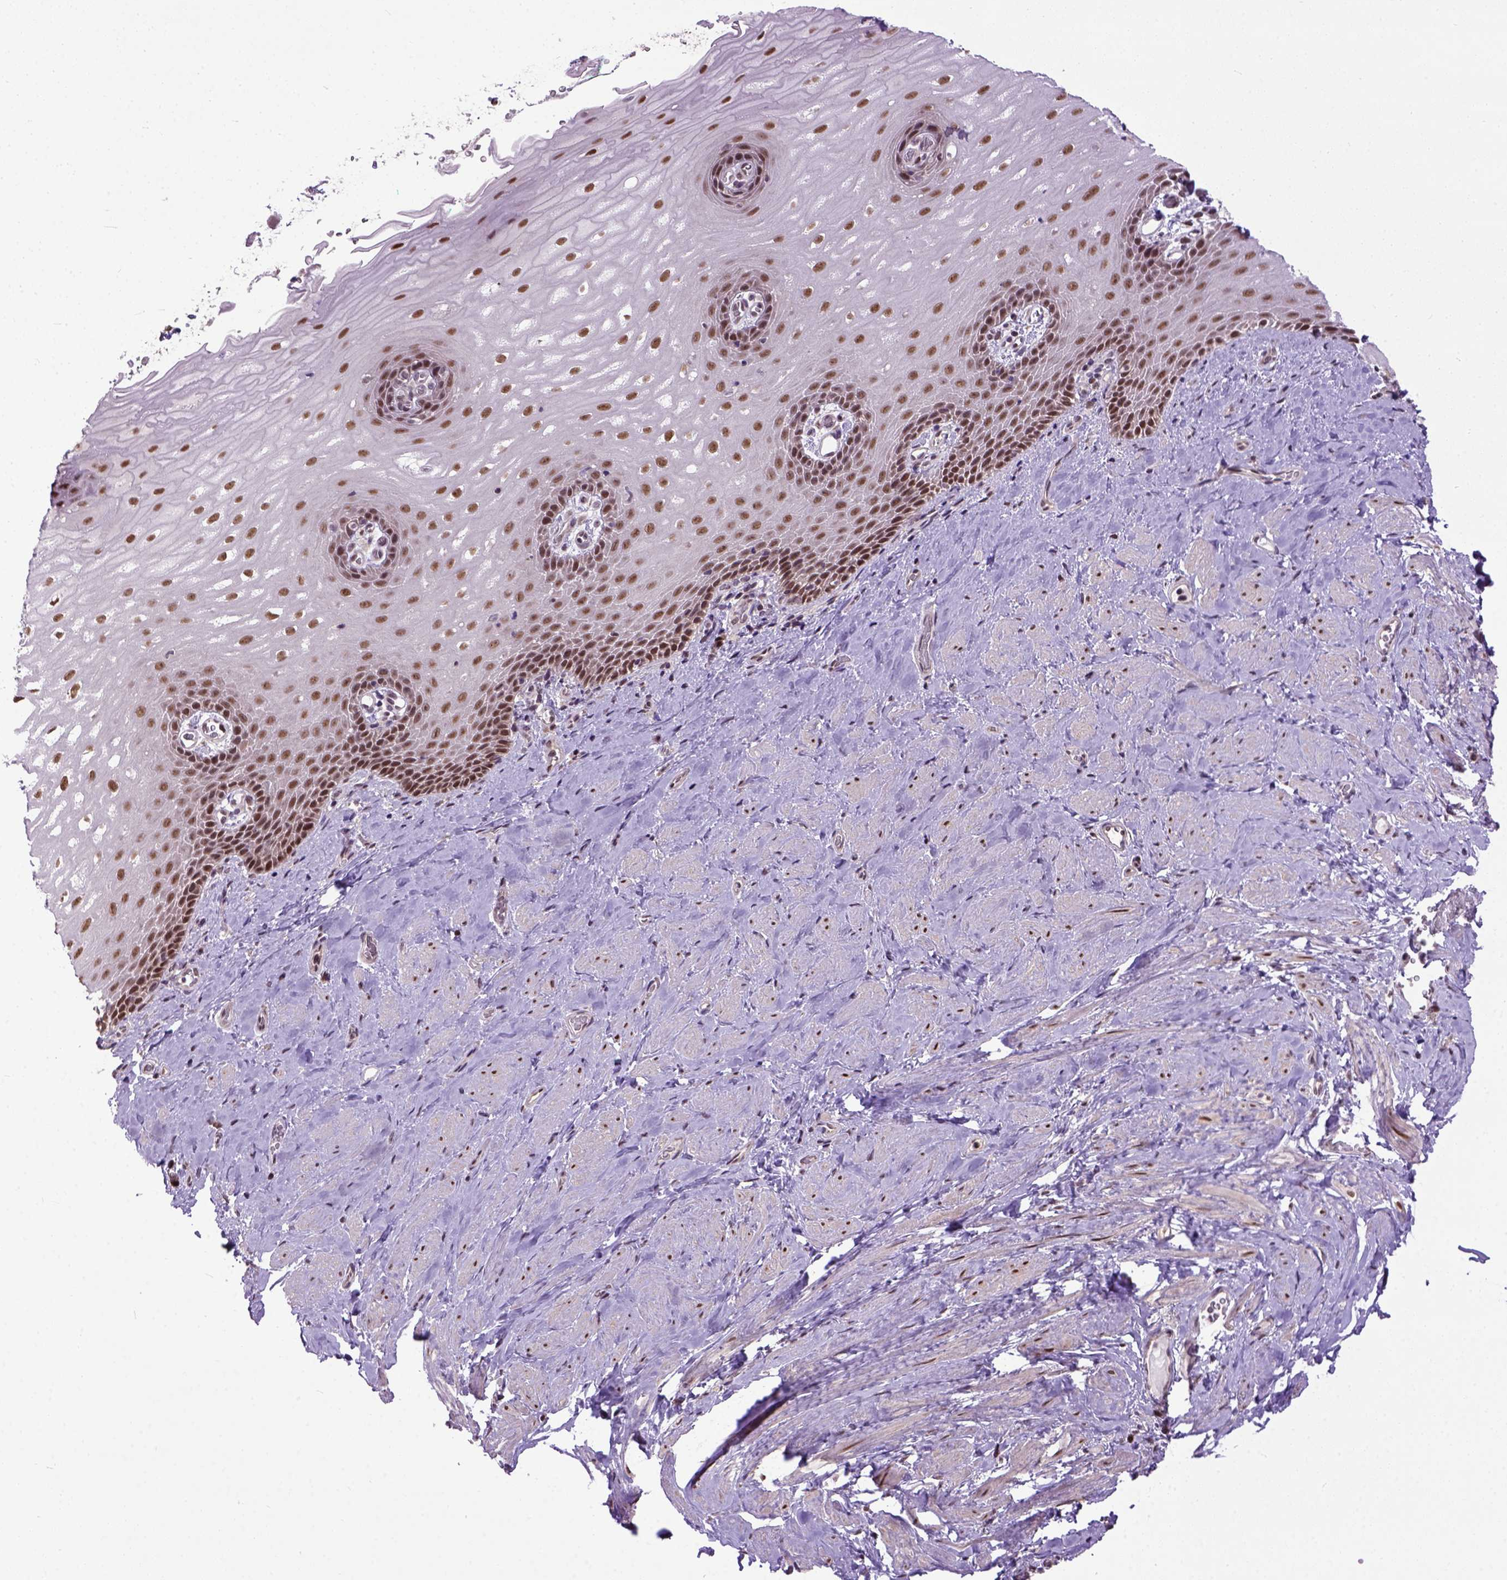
{"staining": {"intensity": "moderate", "quantity": ">75%", "location": "nuclear"}, "tissue": "esophagus", "cell_type": "Squamous epithelial cells", "image_type": "normal", "snomed": [{"axis": "morphology", "description": "Normal tissue, NOS"}, {"axis": "topography", "description": "Esophagus"}], "caption": "A histopathology image showing moderate nuclear staining in about >75% of squamous epithelial cells in benign esophagus, as visualized by brown immunohistochemical staining.", "gene": "UBA3", "patient": {"sex": "male", "age": 64}}